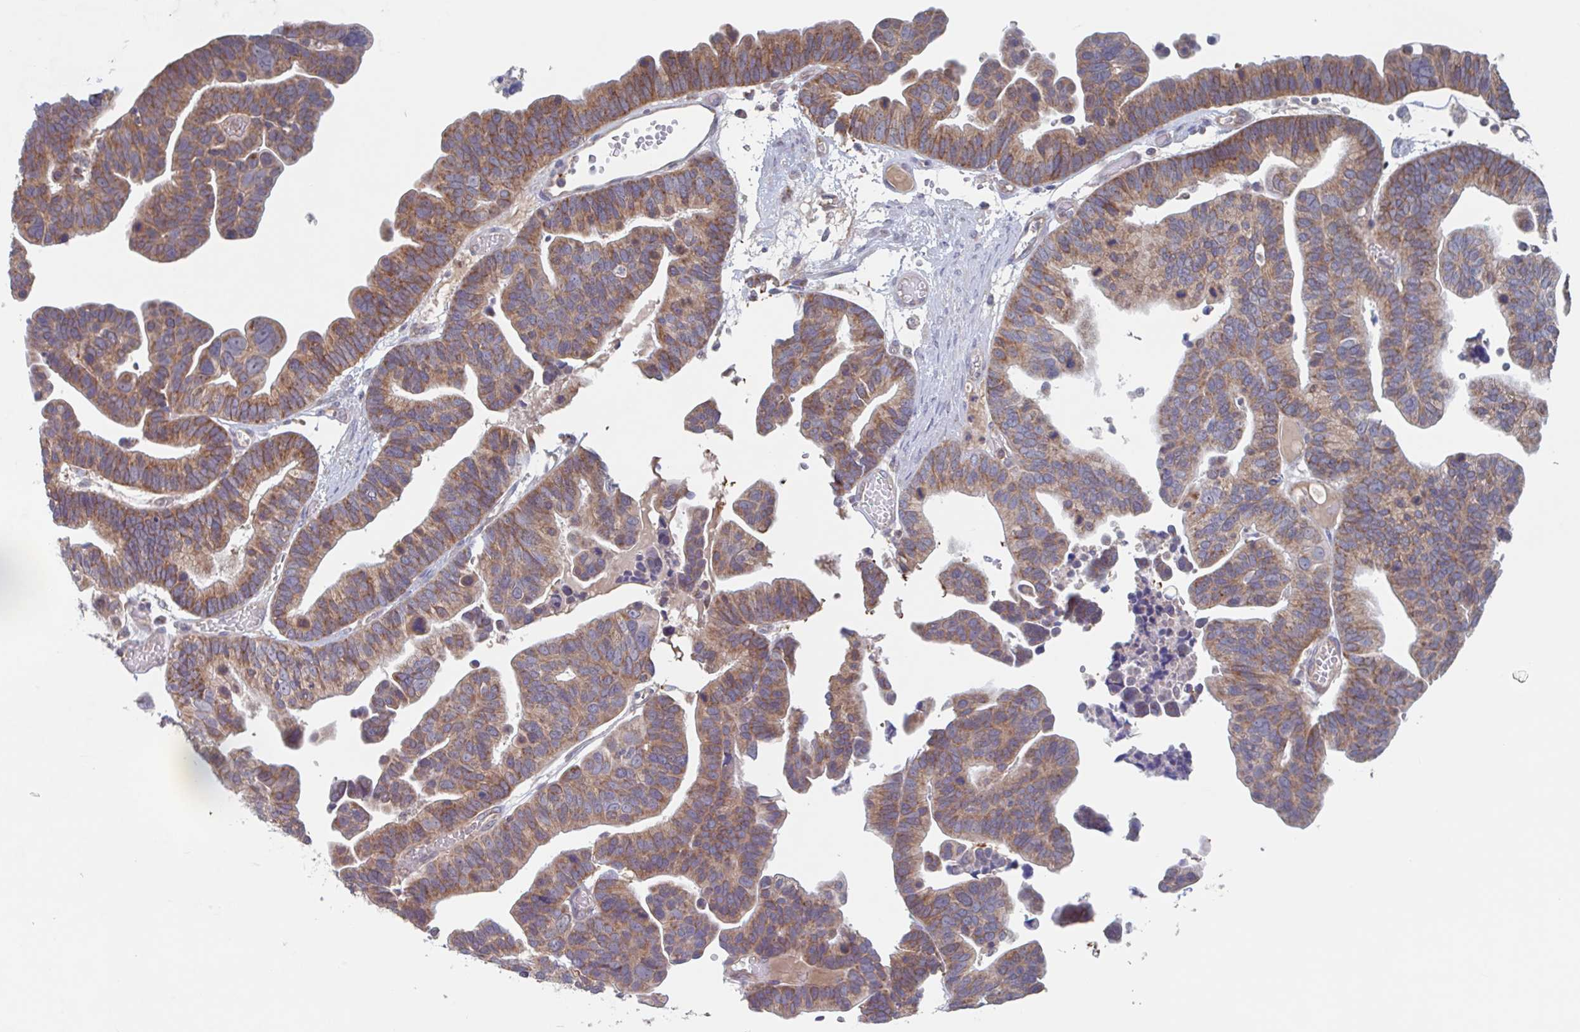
{"staining": {"intensity": "moderate", "quantity": ">75%", "location": "cytoplasmic/membranous"}, "tissue": "ovarian cancer", "cell_type": "Tumor cells", "image_type": "cancer", "snomed": [{"axis": "morphology", "description": "Cystadenocarcinoma, serous, NOS"}, {"axis": "topography", "description": "Ovary"}], "caption": "Approximately >75% of tumor cells in human ovarian cancer exhibit moderate cytoplasmic/membranous protein staining as visualized by brown immunohistochemical staining.", "gene": "SURF1", "patient": {"sex": "female", "age": 56}}